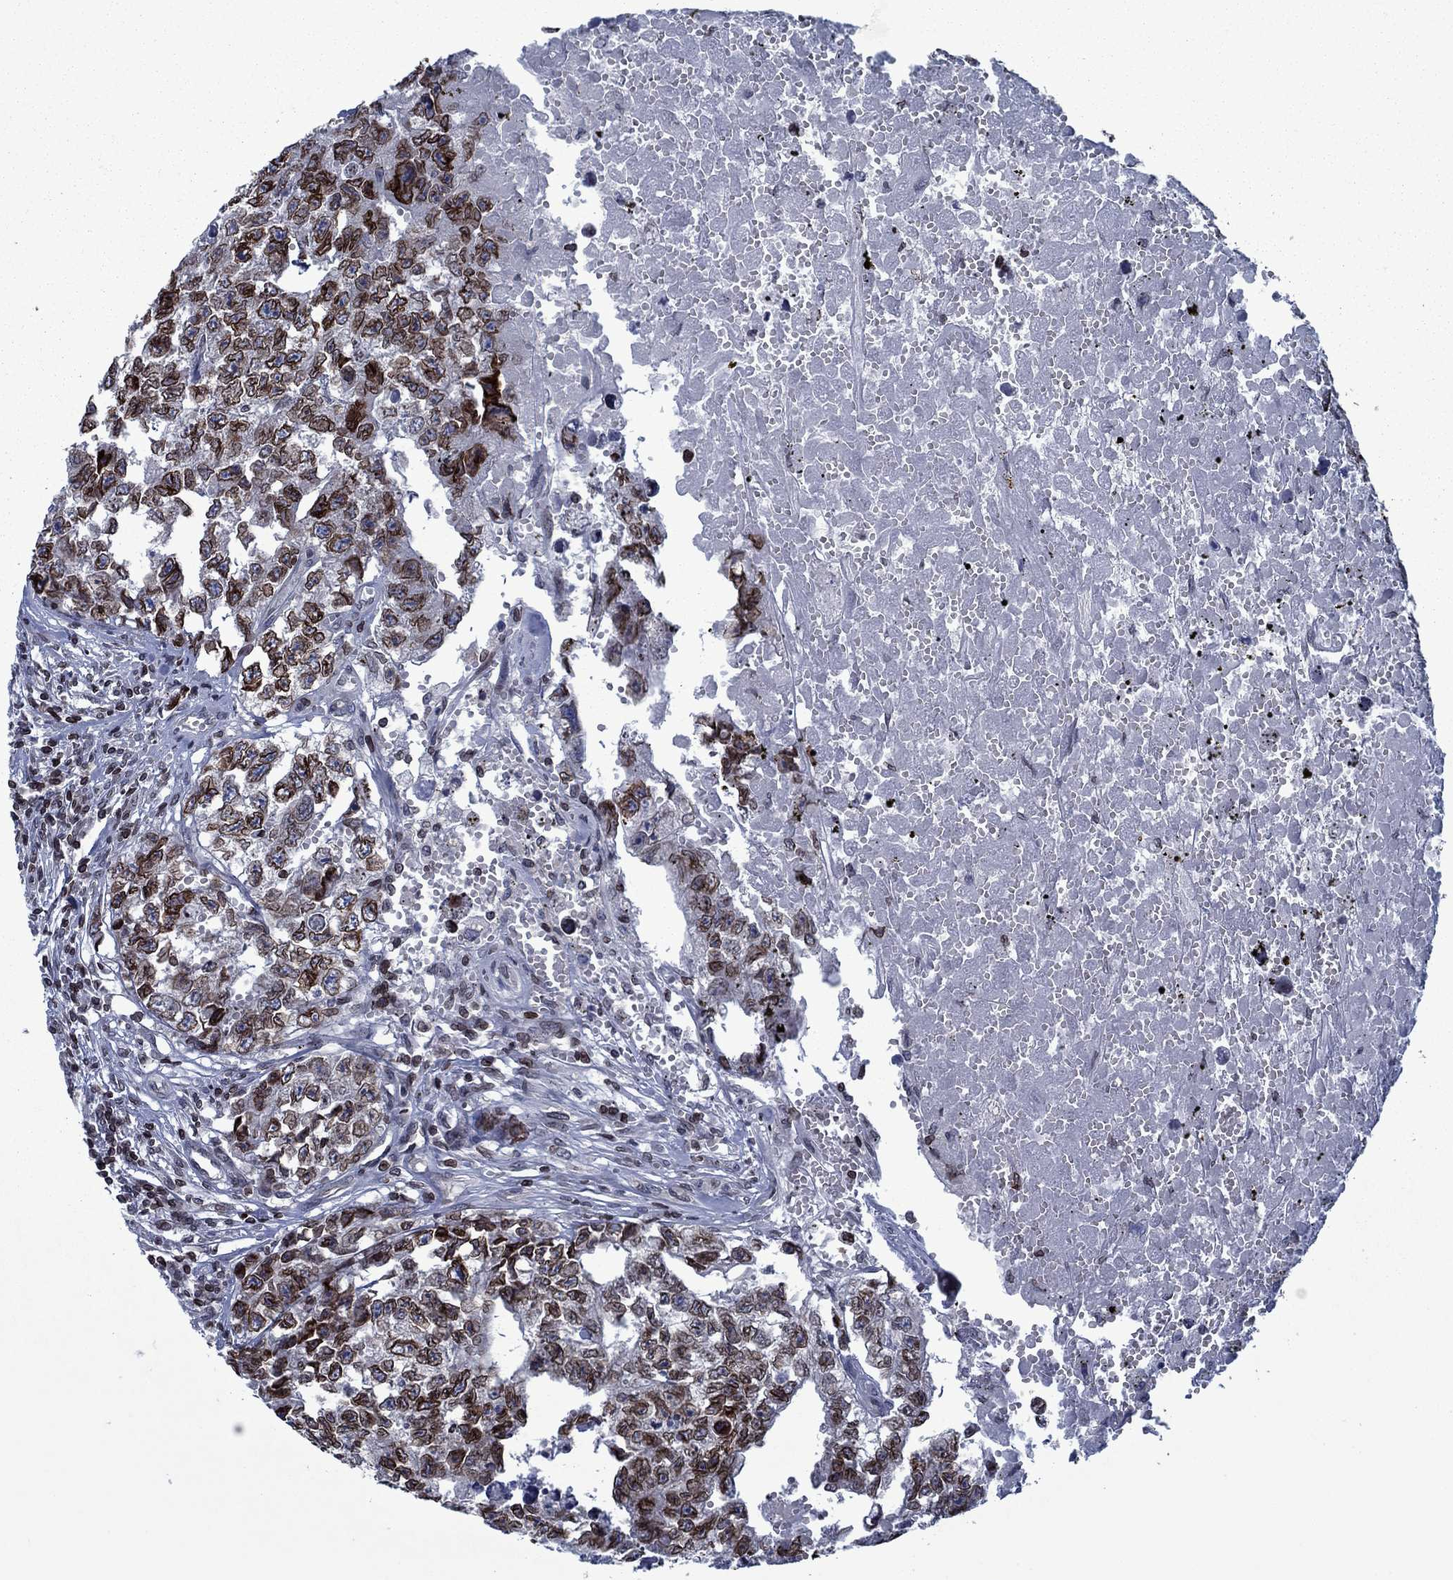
{"staining": {"intensity": "strong", "quantity": "25%-75%", "location": "cytoplasmic/membranous,nuclear"}, "tissue": "testis cancer", "cell_type": "Tumor cells", "image_type": "cancer", "snomed": [{"axis": "morphology", "description": "Seminoma, NOS"}, {"axis": "morphology", "description": "Carcinoma, Embryonal, NOS"}, {"axis": "topography", "description": "Testis"}], "caption": "Testis embryonal carcinoma was stained to show a protein in brown. There is high levels of strong cytoplasmic/membranous and nuclear positivity in about 25%-75% of tumor cells. (Brightfield microscopy of DAB IHC at high magnification).", "gene": "SLA", "patient": {"sex": "male", "age": 22}}